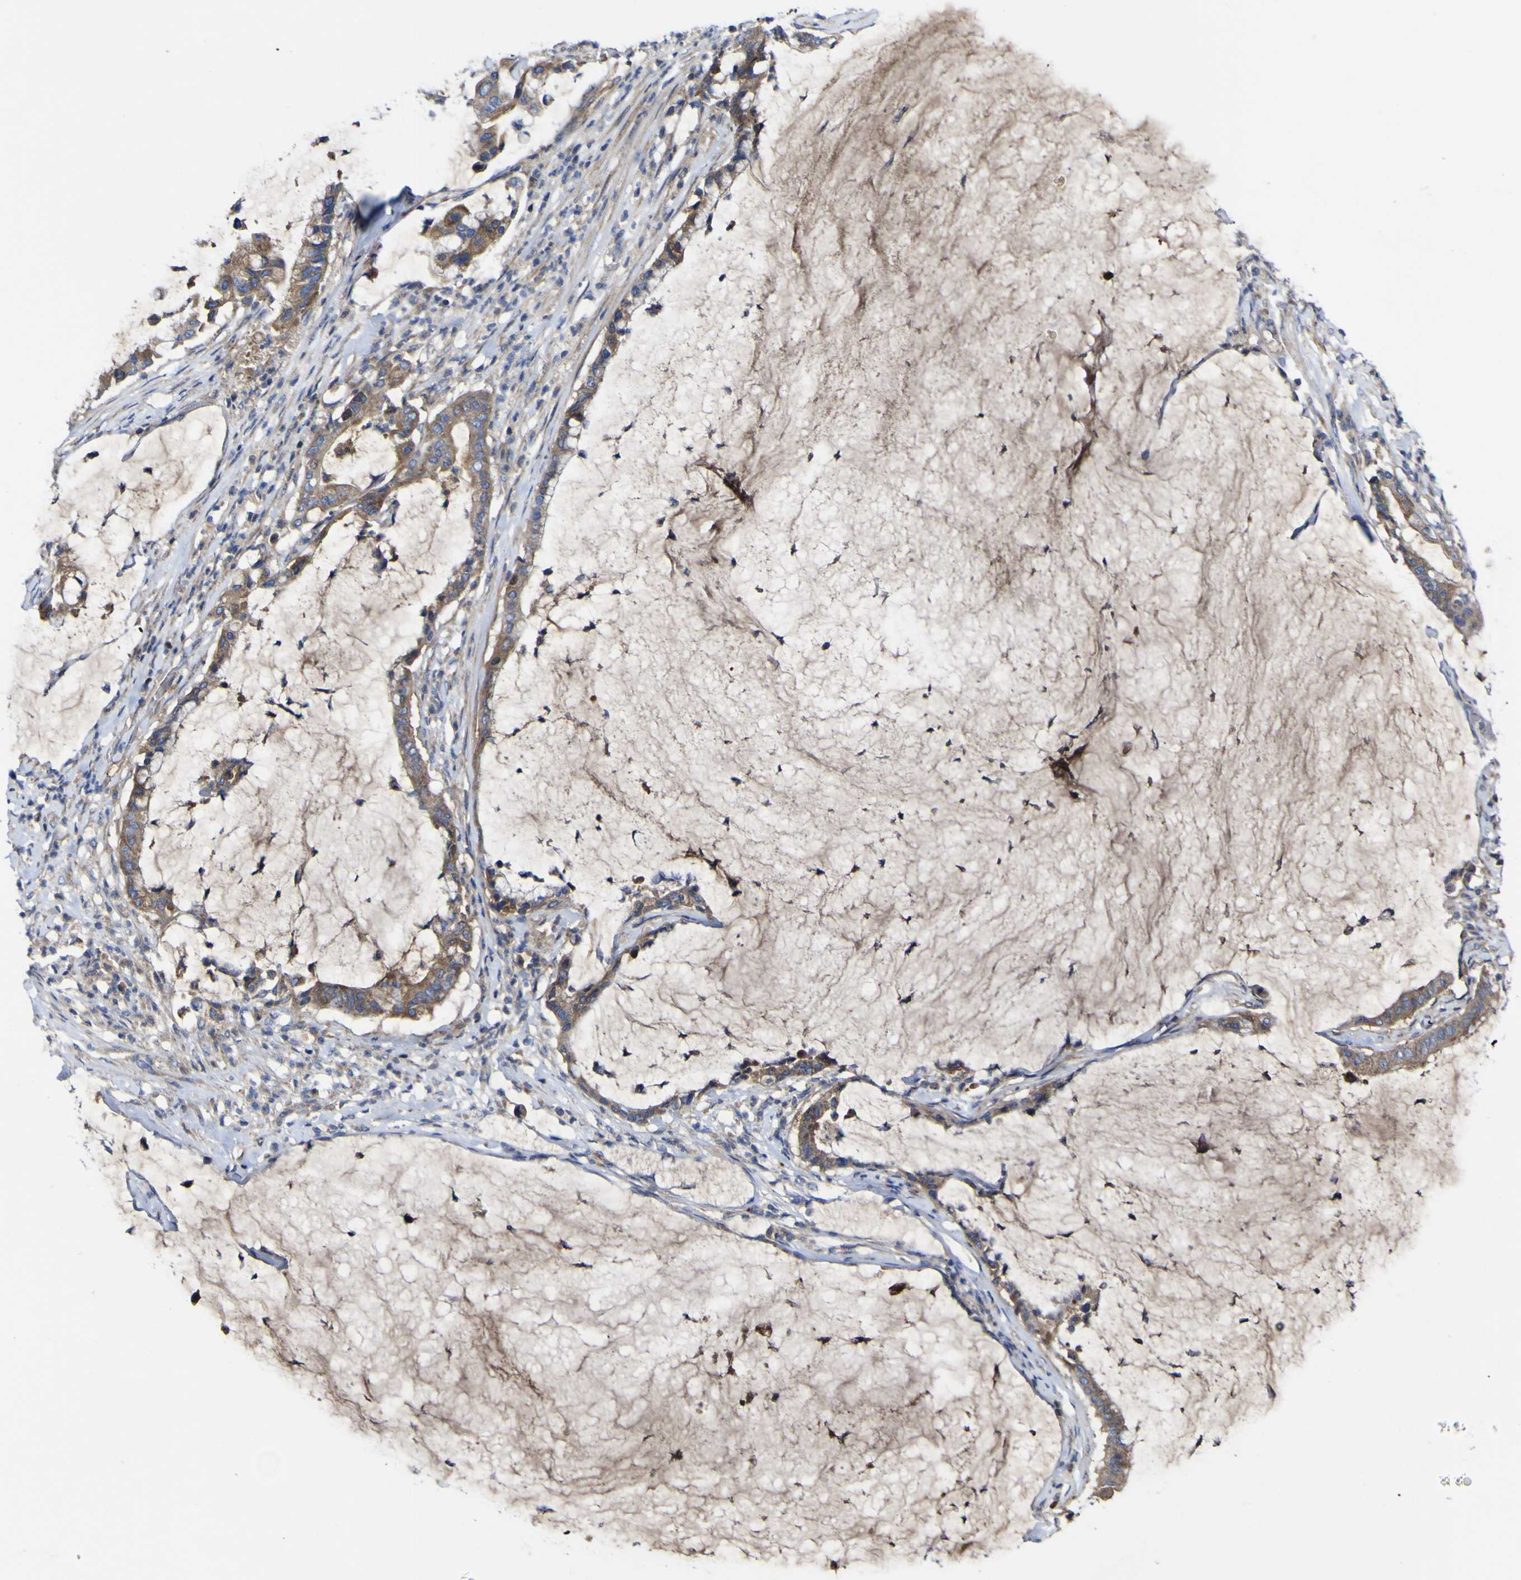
{"staining": {"intensity": "moderate", "quantity": ">75%", "location": "cytoplasmic/membranous"}, "tissue": "pancreatic cancer", "cell_type": "Tumor cells", "image_type": "cancer", "snomed": [{"axis": "morphology", "description": "Adenocarcinoma, NOS"}, {"axis": "topography", "description": "Pancreas"}], "caption": "Protein analysis of adenocarcinoma (pancreatic) tissue reveals moderate cytoplasmic/membranous staining in approximately >75% of tumor cells. (DAB IHC, brown staining for protein, blue staining for nuclei).", "gene": "CCDC90B", "patient": {"sex": "male", "age": 41}}